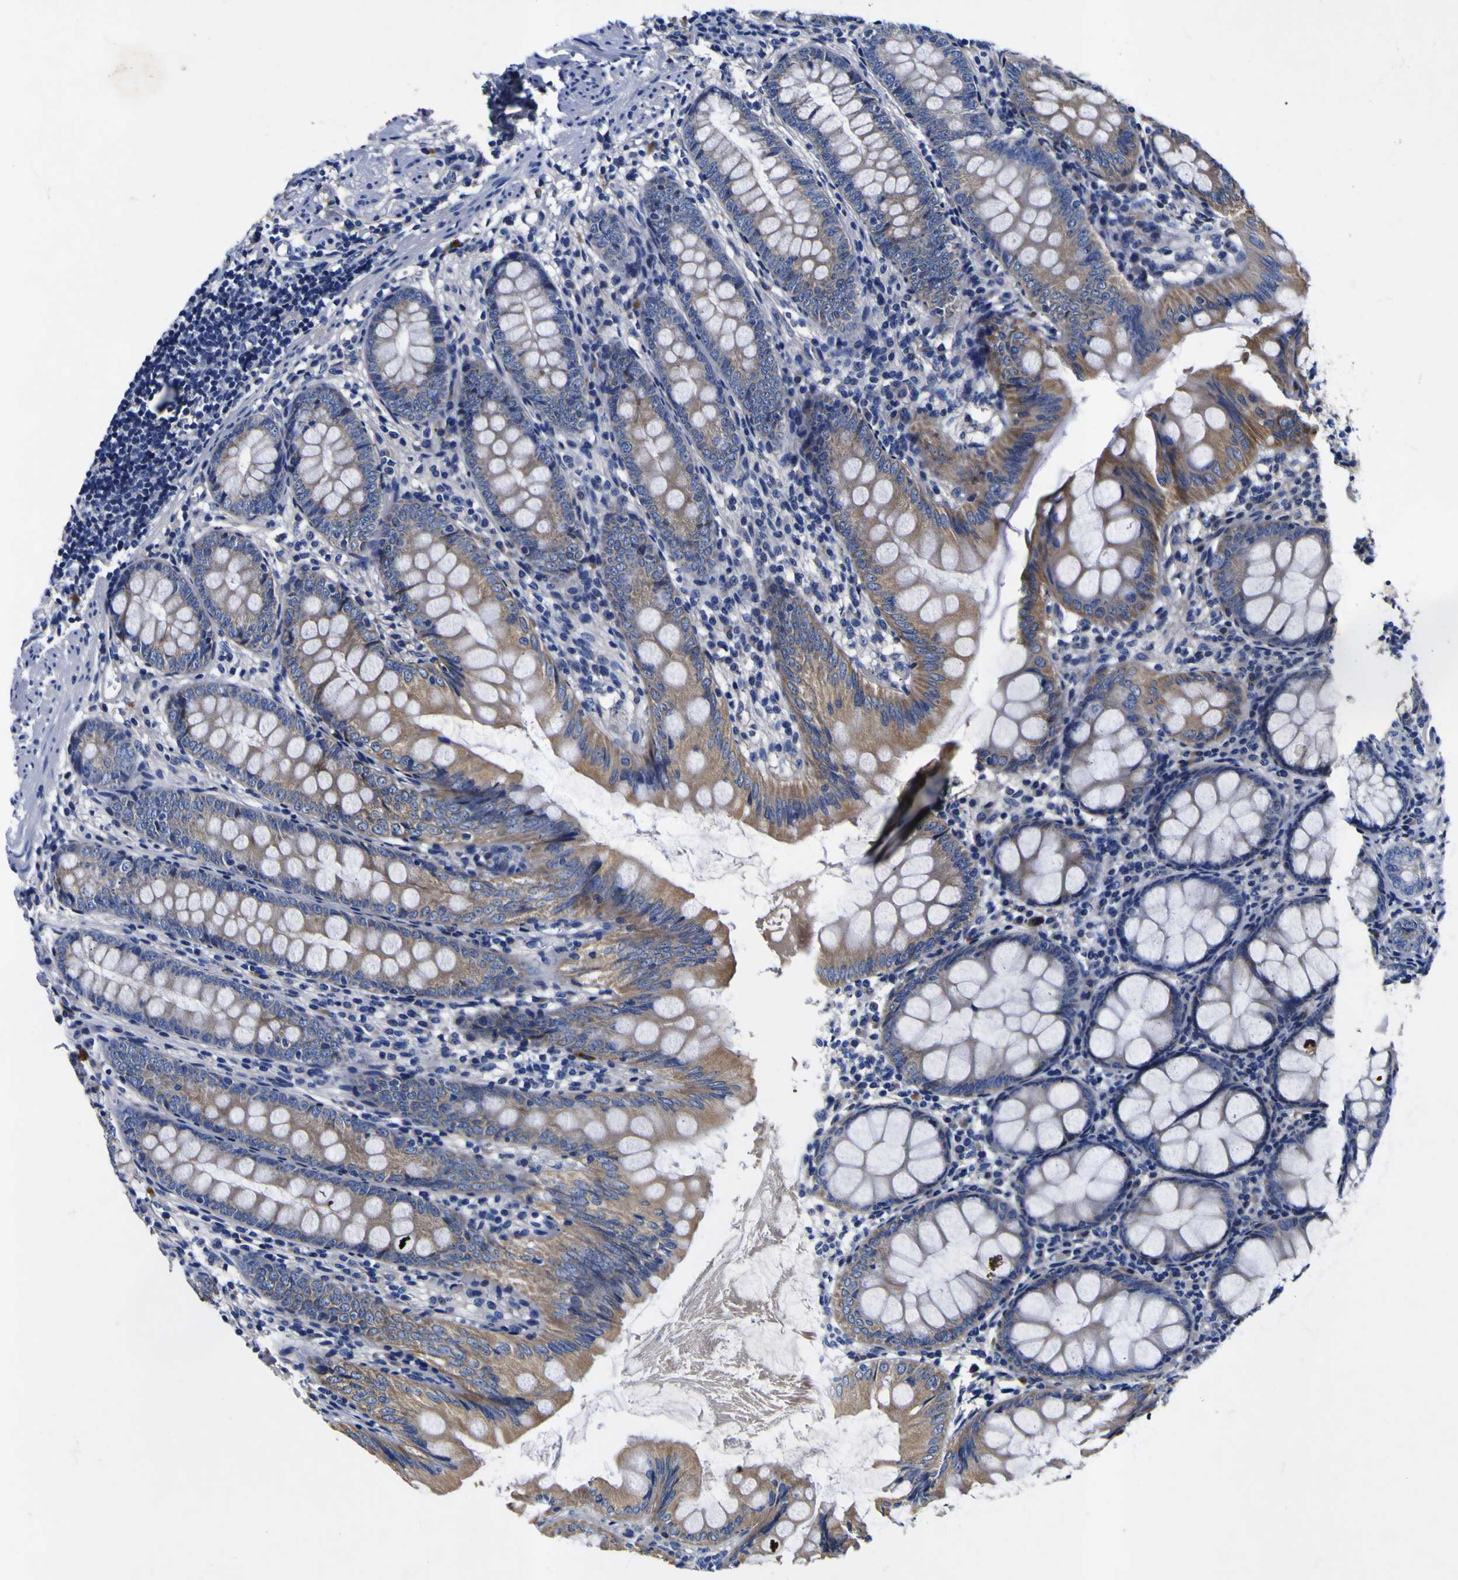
{"staining": {"intensity": "moderate", "quantity": "25%-75%", "location": "cytoplasmic/membranous"}, "tissue": "appendix", "cell_type": "Glandular cells", "image_type": "normal", "snomed": [{"axis": "morphology", "description": "Normal tissue, NOS"}, {"axis": "topography", "description": "Appendix"}], "caption": "Immunohistochemistry photomicrograph of benign human appendix stained for a protein (brown), which reveals medium levels of moderate cytoplasmic/membranous positivity in approximately 25%-75% of glandular cells.", "gene": "VASN", "patient": {"sex": "female", "age": 77}}